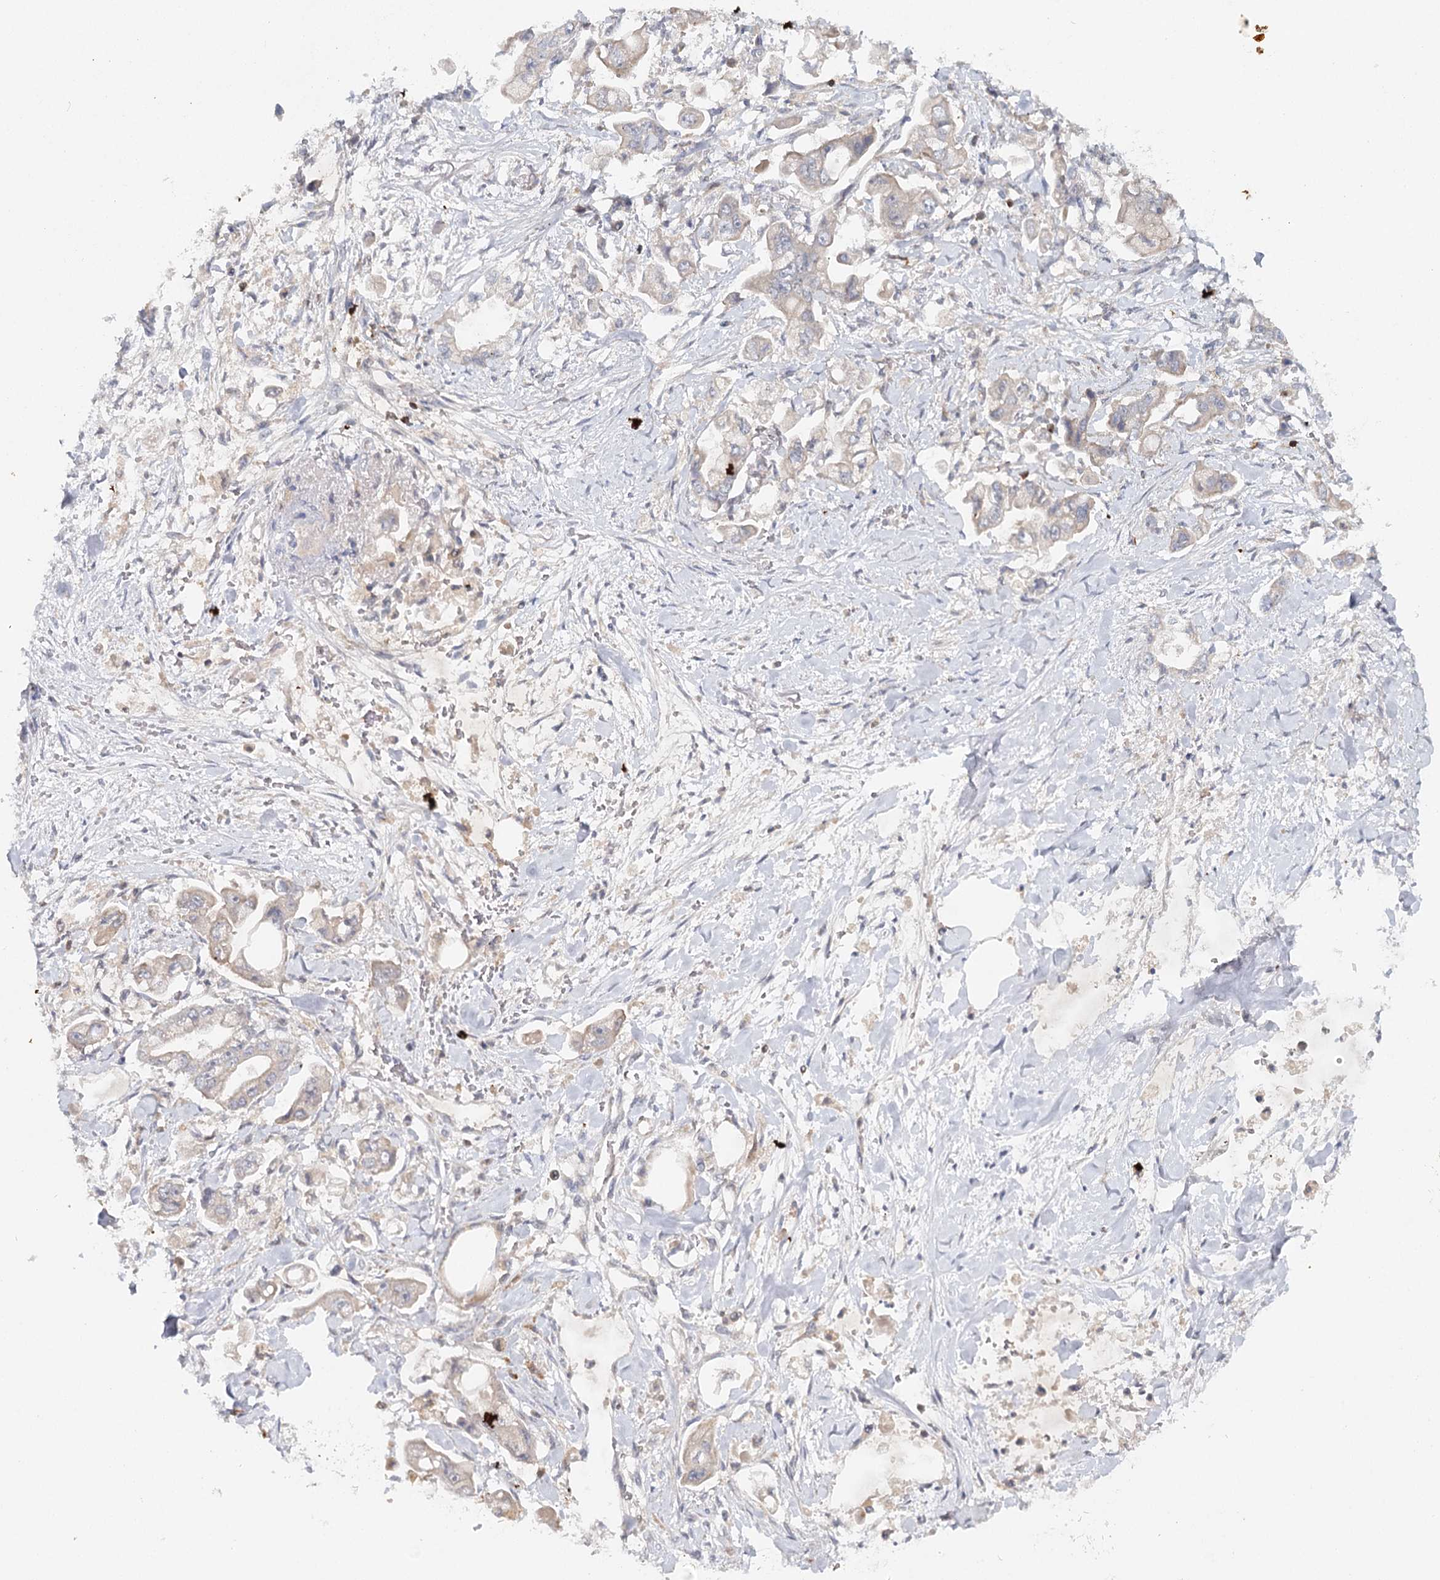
{"staining": {"intensity": "negative", "quantity": "none", "location": "none"}, "tissue": "stomach cancer", "cell_type": "Tumor cells", "image_type": "cancer", "snomed": [{"axis": "morphology", "description": "Adenocarcinoma, NOS"}, {"axis": "topography", "description": "Stomach"}], "caption": "High power microscopy histopathology image of an immunohistochemistry (IHC) photomicrograph of adenocarcinoma (stomach), revealing no significant positivity in tumor cells.", "gene": "SLC41A2", "patient": {"sex": "male", "age": 62}}